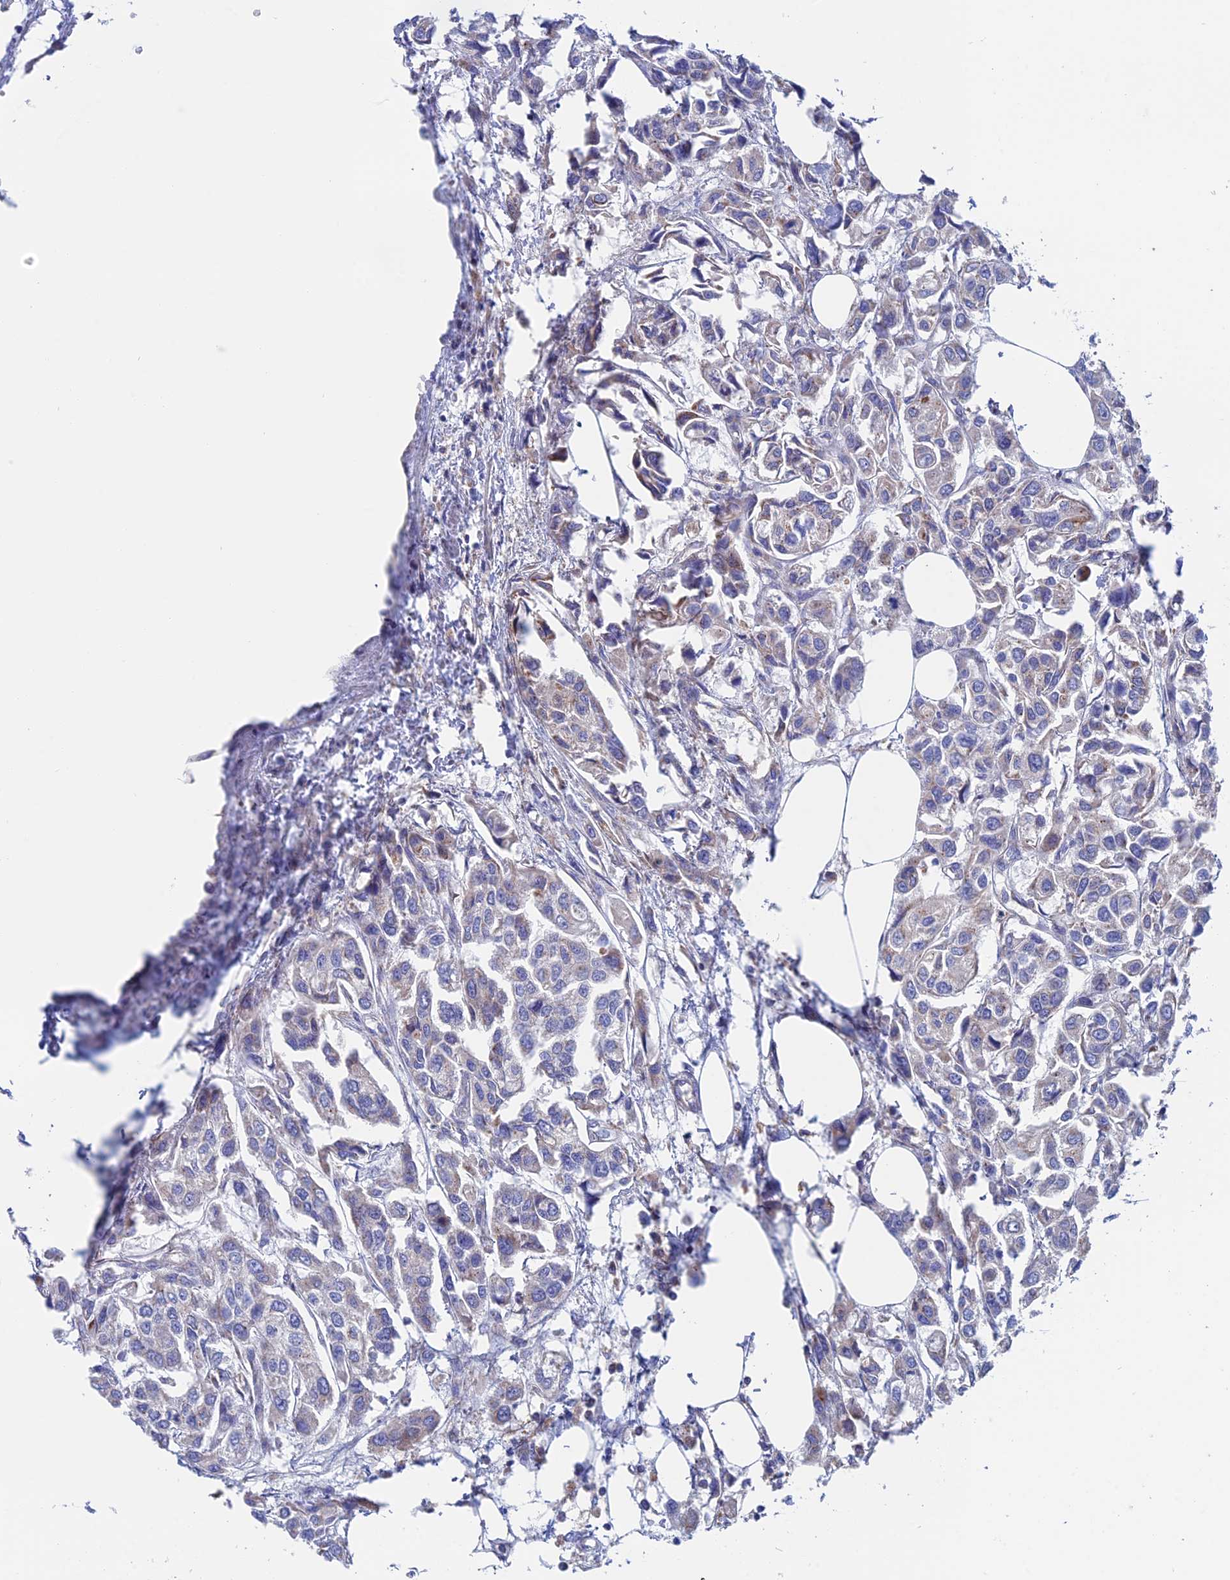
{"staining": {"intensity": "weak", "quantity": "<25%", "location": "cytoplasmic/membranous"}, "tissue": "urothelial cancer", "cell_type": "Tumor cells", "image_type": "cancer", "snomed": [{"axis": "morphology", "description": "Urothelial carcinoma, High grade"}, {"axis": "topography", "description": "Urinary bladder"}], "caption": "Urothelial cancer was stained to show a protein in brown. There is no significant staining in tumor cells.", "gene": "WDR83", "patient": {"sex": "male", "age": 67}}